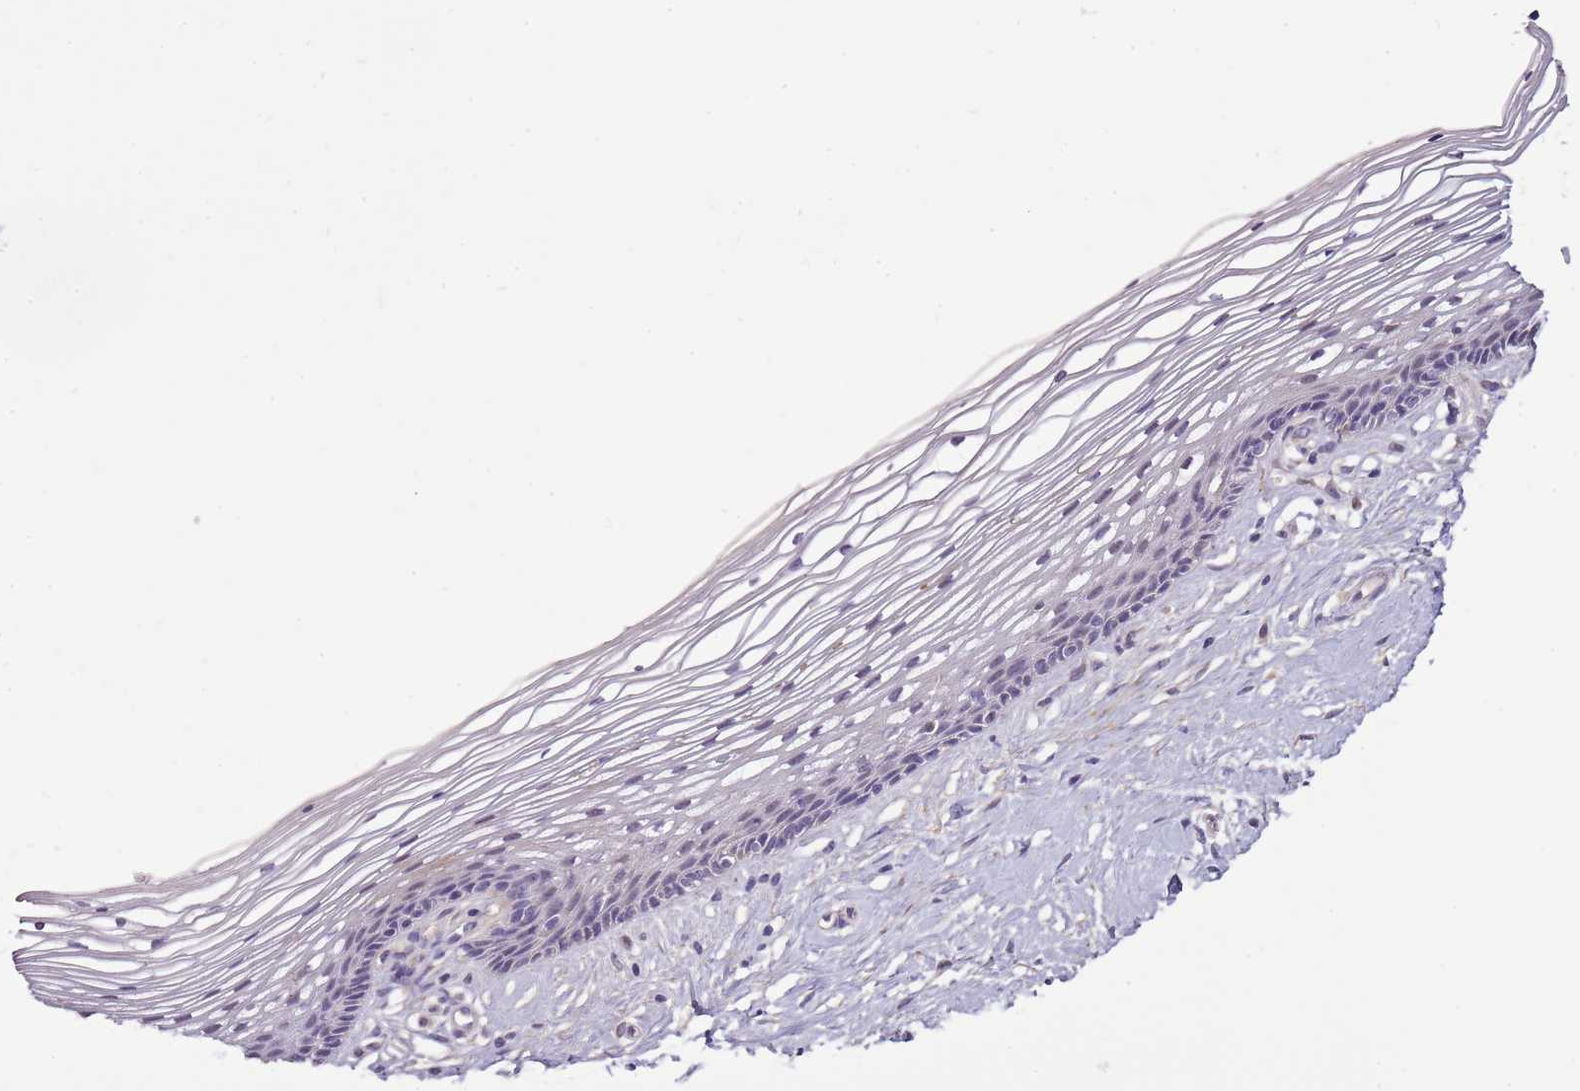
{"staining": {"intensity": "negative", "quantity": "none", "location": "none"}, "tissue": "vagina", "cell_type": "Squamous epithelial cells", "image_type": "normal", "snomed": [{"axis": "morphology", "description": "Normal tissue, NOS"}, {"axis": "topography", "description": "Vagina"}], "caption": "This micrograph is of benign vagina stained with immunohistochemistry (IHC) to label a protein in brown with the nuclei are counter-stained blue. There is no staining in squamous epithelial cells.", "gene": "NKX2", "patient": {"sex": "female", "age": 46}}